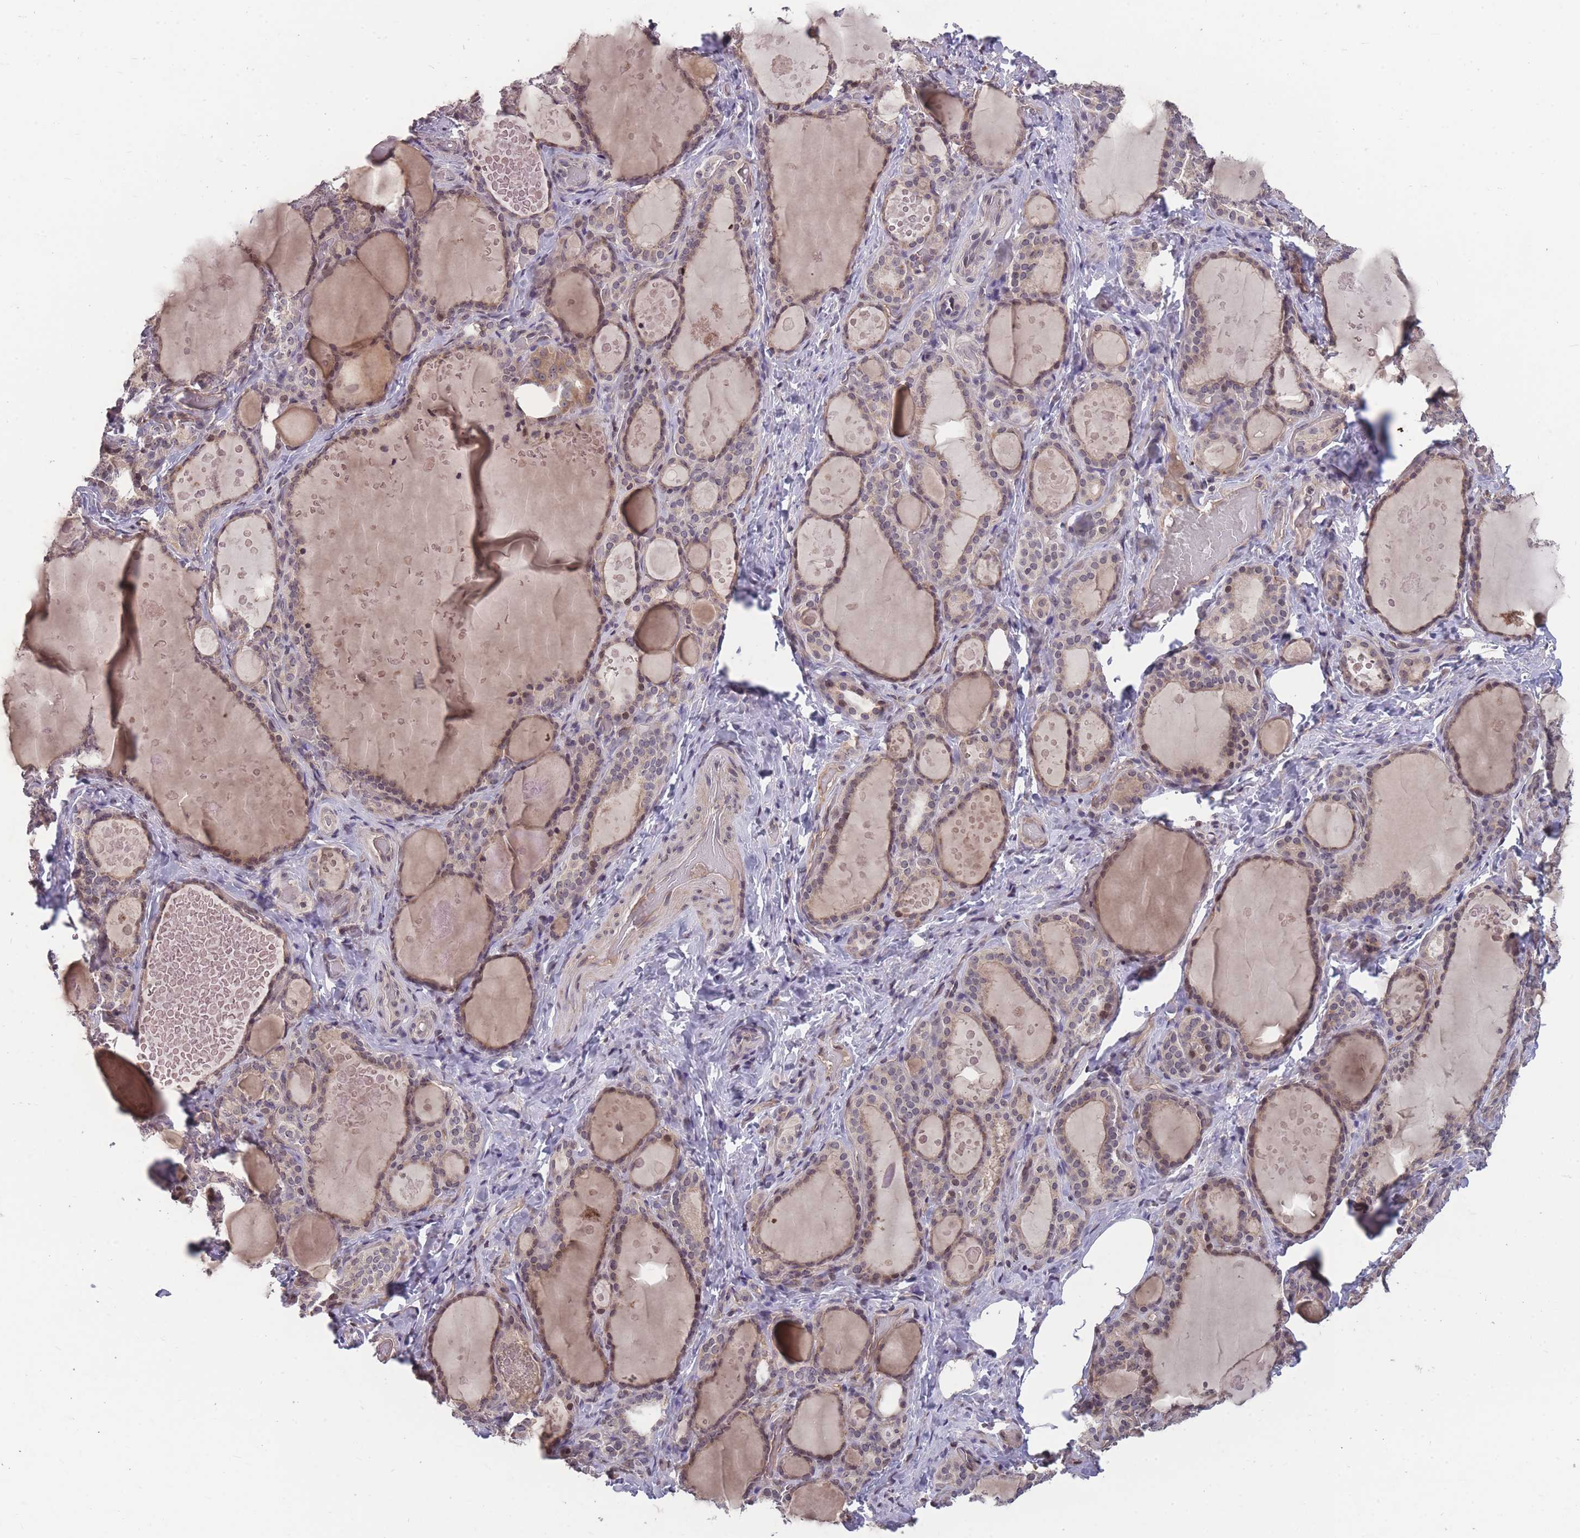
{"staining": {"intensity": "weak", "quantity": "<25%", "location": "cytoplasmic/membranous,nuclear"}, "tissue": "thyroid gland", "cell_type": "Glandular cells", "image_type": "normal", "snomed": [{"axis": "morphology", "description": "Normal tissue, NOS"}, {"axis": "topography", "description": "Thyroid gland"}], "caption": "Immunohistochemical staining of unremarkable human thyroid gland displays no significant staining in glandular cells.", "gene": "GGT5", "patient": {"sex": "female", "age": 46}}